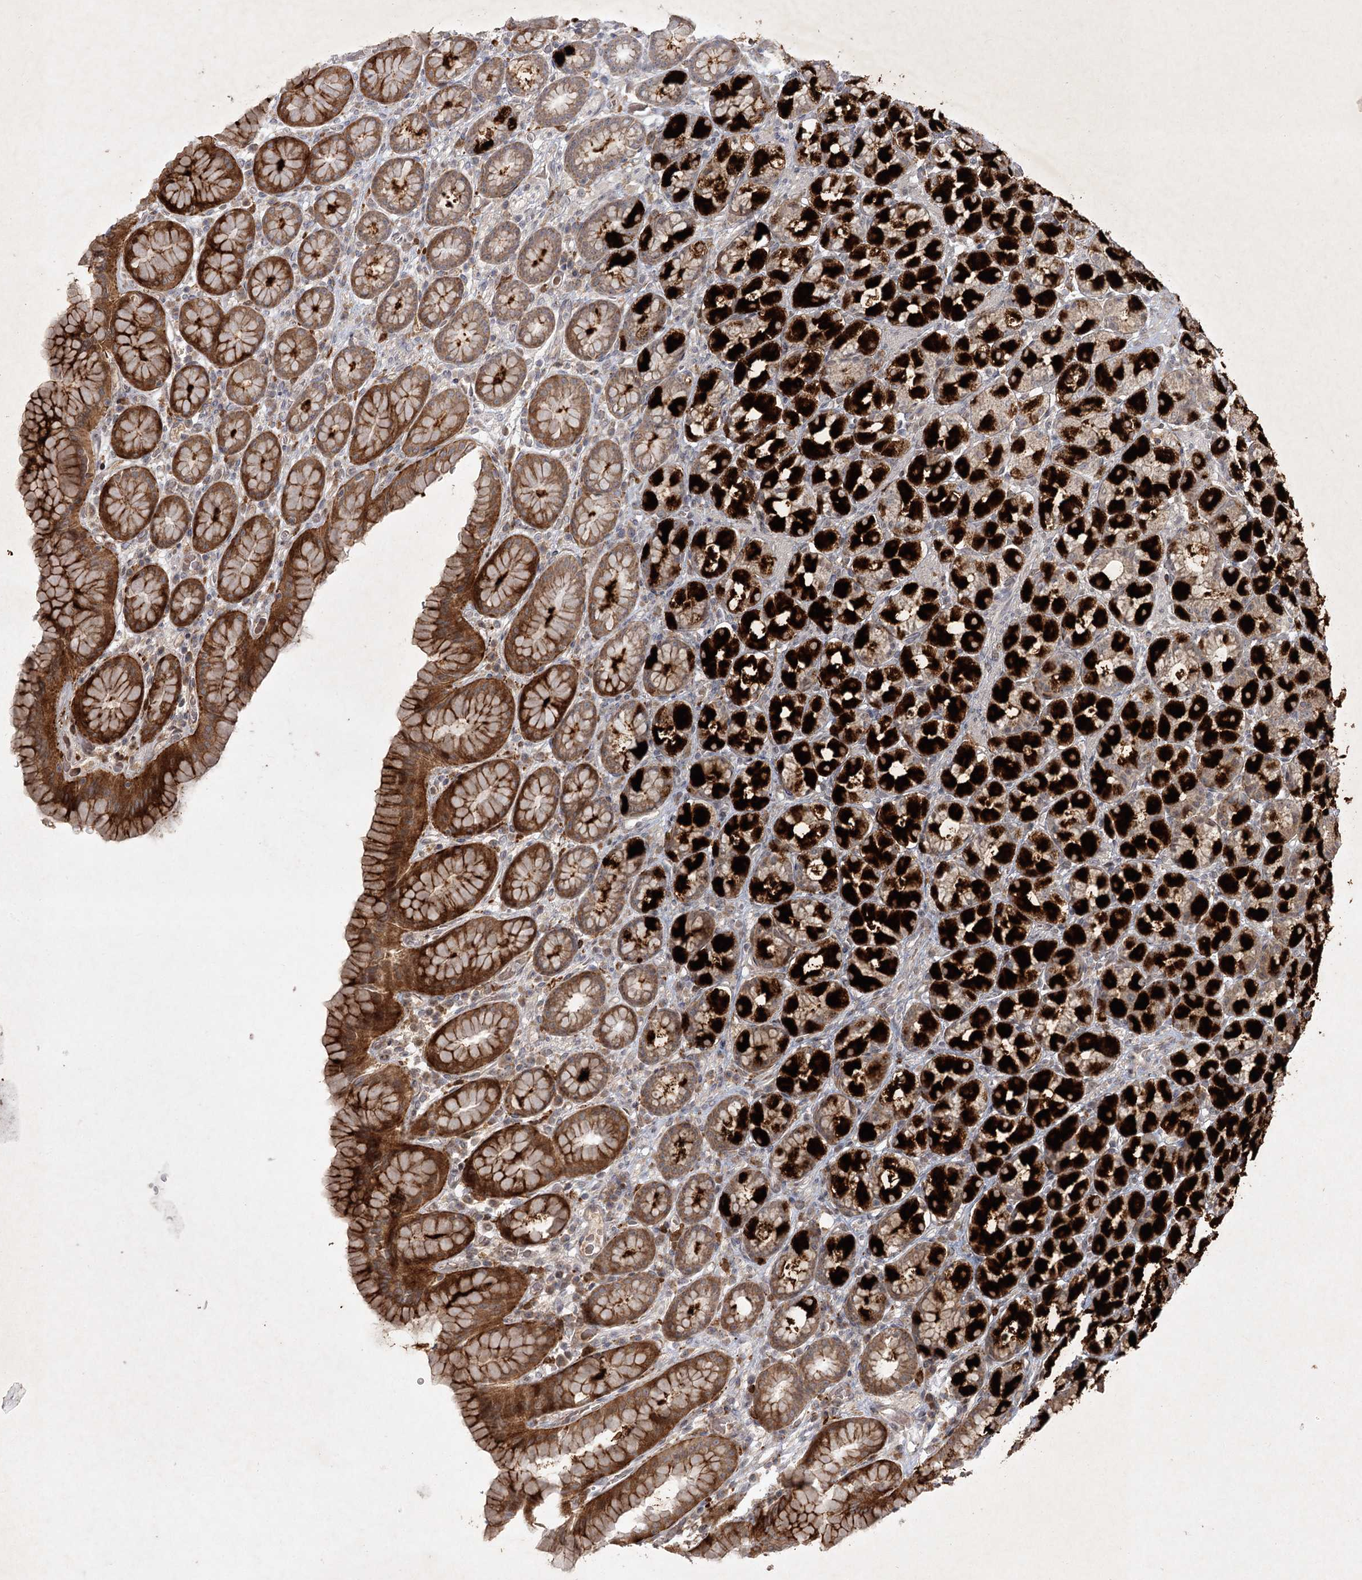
{"staining": {"intensity": "strong", "quantity": ">75%", "location": "cytoplasmic/membranous"}, "tissue": "stomach", "cell_type": "Glandular cells", "image_type": "normal", "snomed": [{"axis": "morphology", "description": "Normal tissue, NOS"}, {"axis": "topography", "description": "Stomach, upper"}], "caption": "This is a histology image of IHC staining of unremarkable stomach, which shows strong positivity in the cytoplasmic/membranous of glandular cells.", "gene": "KBTBD4", "patient": {"sex": "male", "age": 68}}